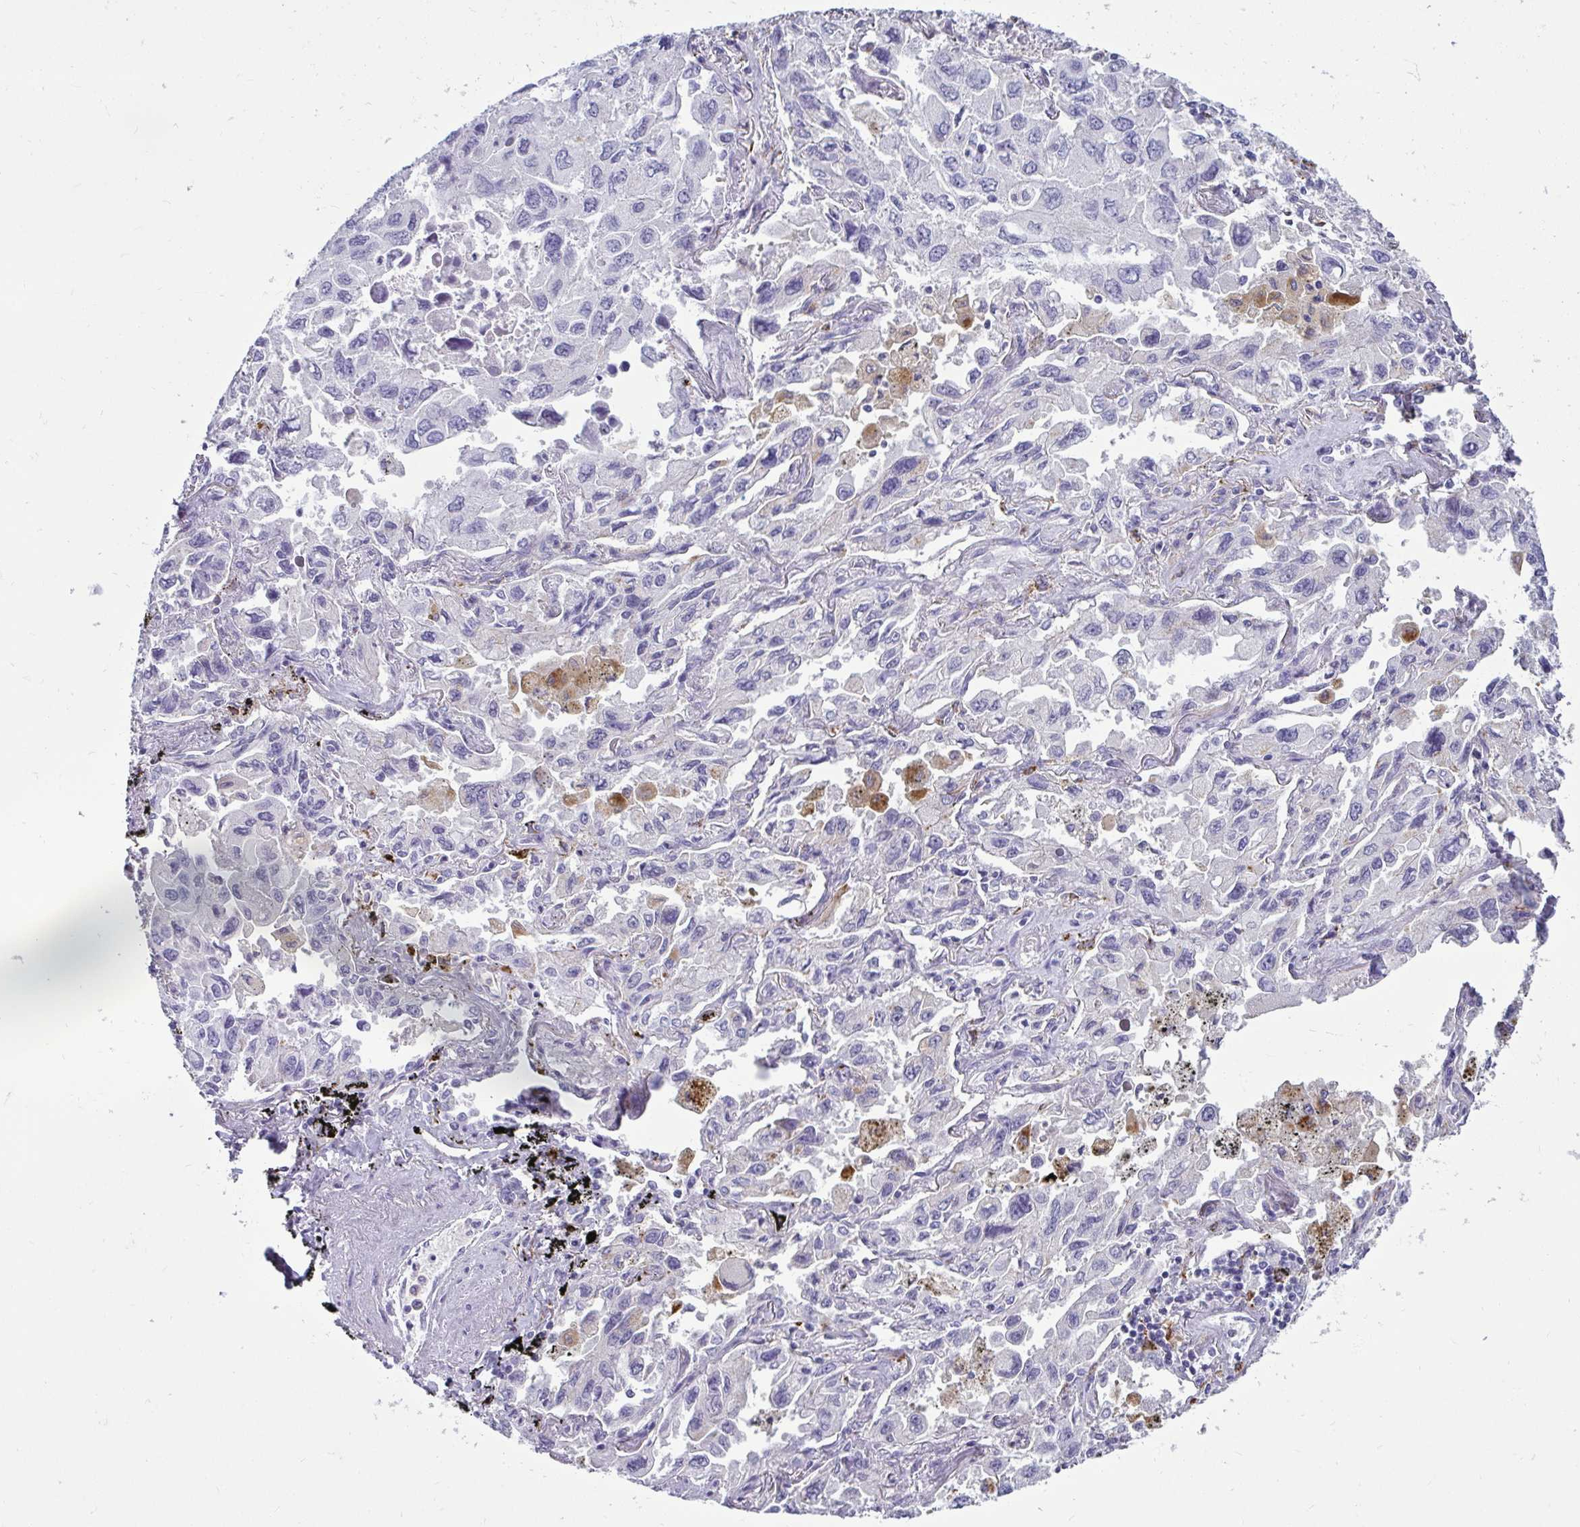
{"staining": {"intensity": "negative", "quantity": "none", "location": "none"}, "tissue": "lung cancer", "cell_type": "Tumor cells", "image_type": "cancer", "snomed": [{"axis": "morphology", "description": "Adenocarcinoma, NOS"}, {"axis": "topography", "description": "Lung"}], "caption": "A high-resolution histopathology image shows immunohistochemistry (IHC) staining of lung adenocarcinoma, which displays no significant staining in tumor cells.", "gene": "CTSZ", "patient": {"sex": "male", "age": 64}}